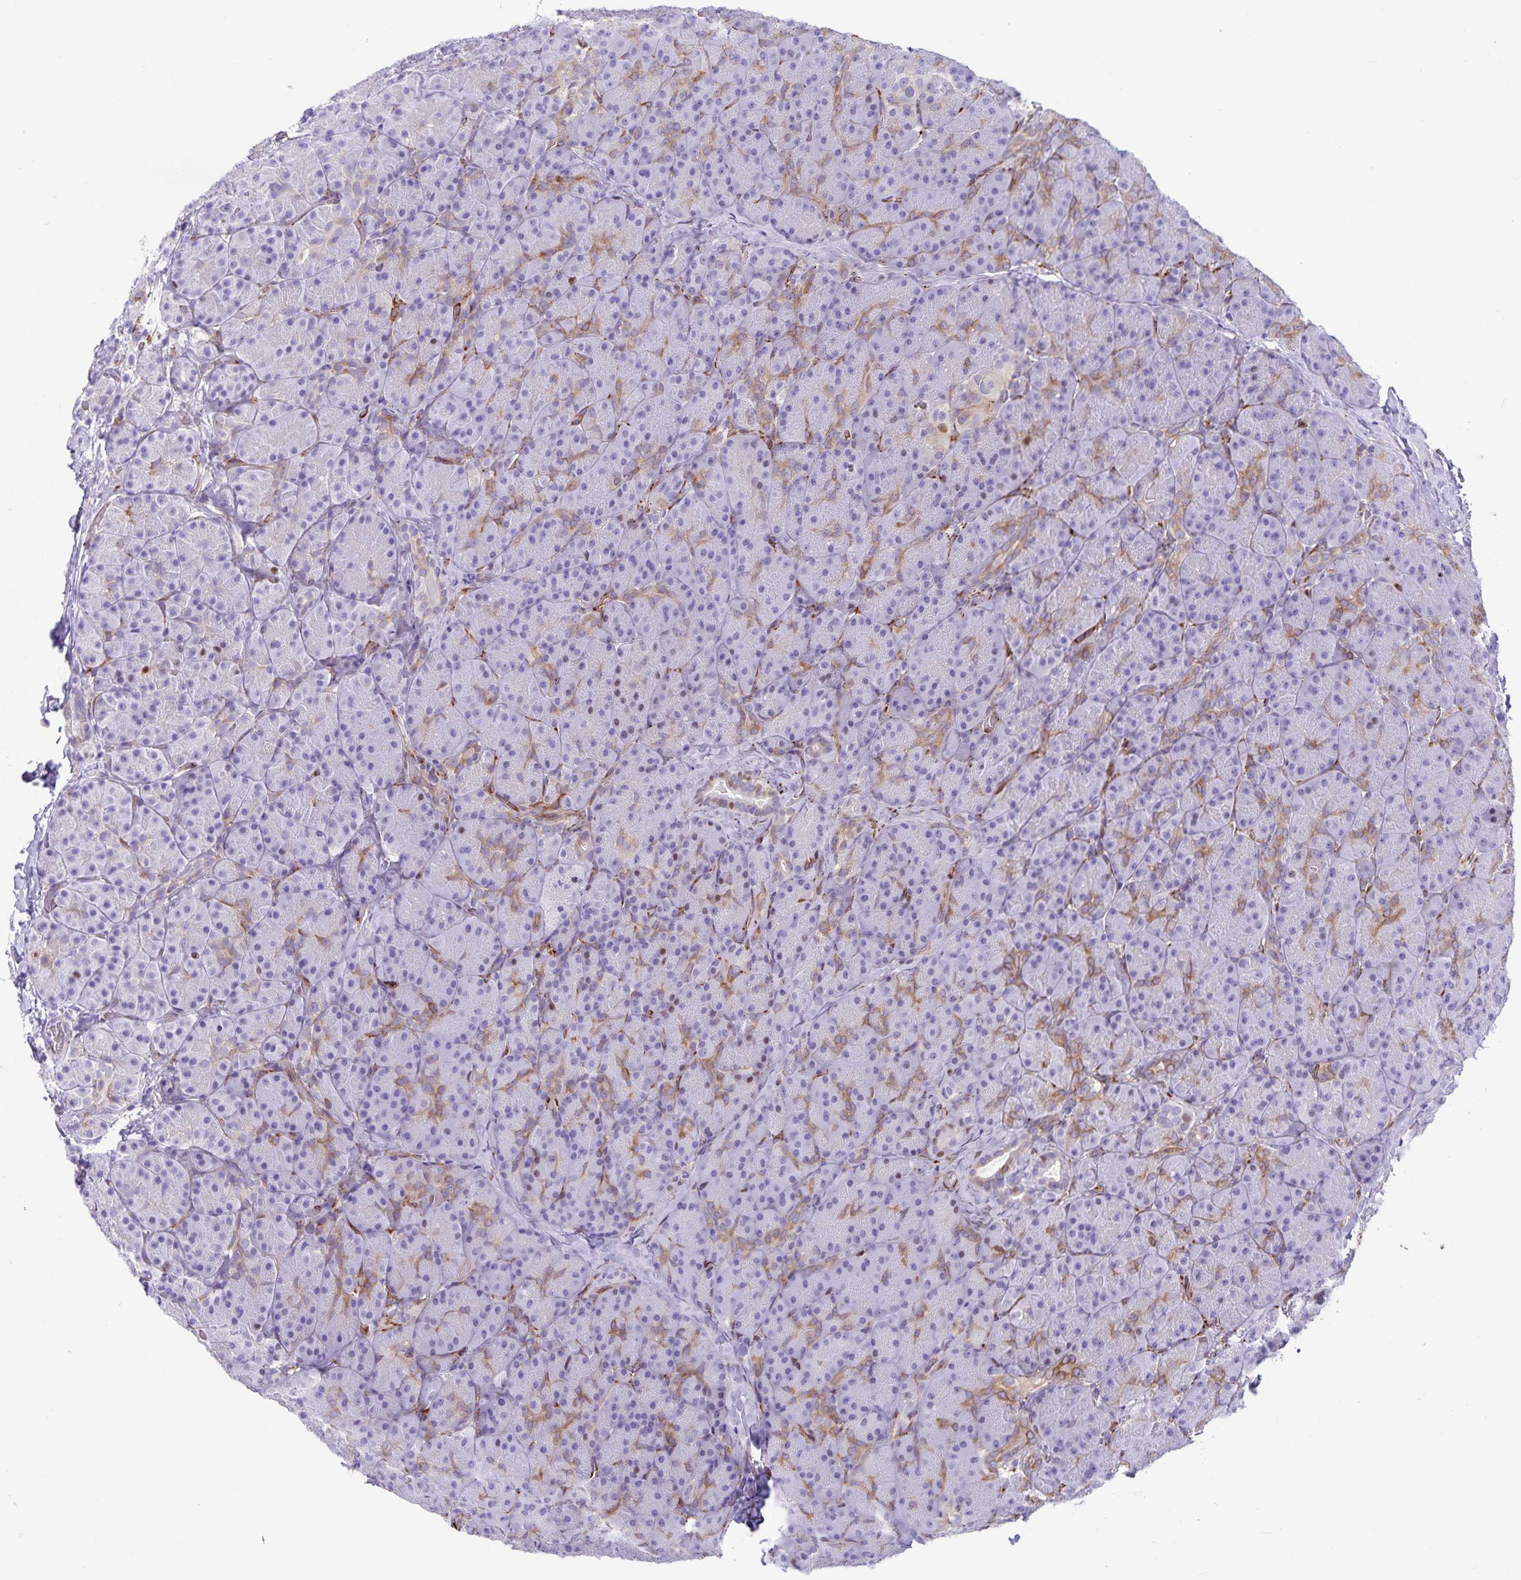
{"staining": {"intensity": "moderate", "quantity": "<25%", "location": "cytoplasmic/membranous"}, "tissue": "pancreas", "cell_type": "Exocrine glandular cells", "image_type": "normal", "snomed": [{"axis": "morphology", "description": "Normal tissue, NOS"}, {"axis": "topography", "description": "Pancreas"}], "caption": "Immunohistochemical staining of normal human pancreas displays moderate cytoplasmic/membranous protein staining in approximately <25% of exocrine glandular cells. (IHC, brightfield microscopy, high magnification).", "gene": "RCN1", "patient": {"sex": "male", "age": 57}}